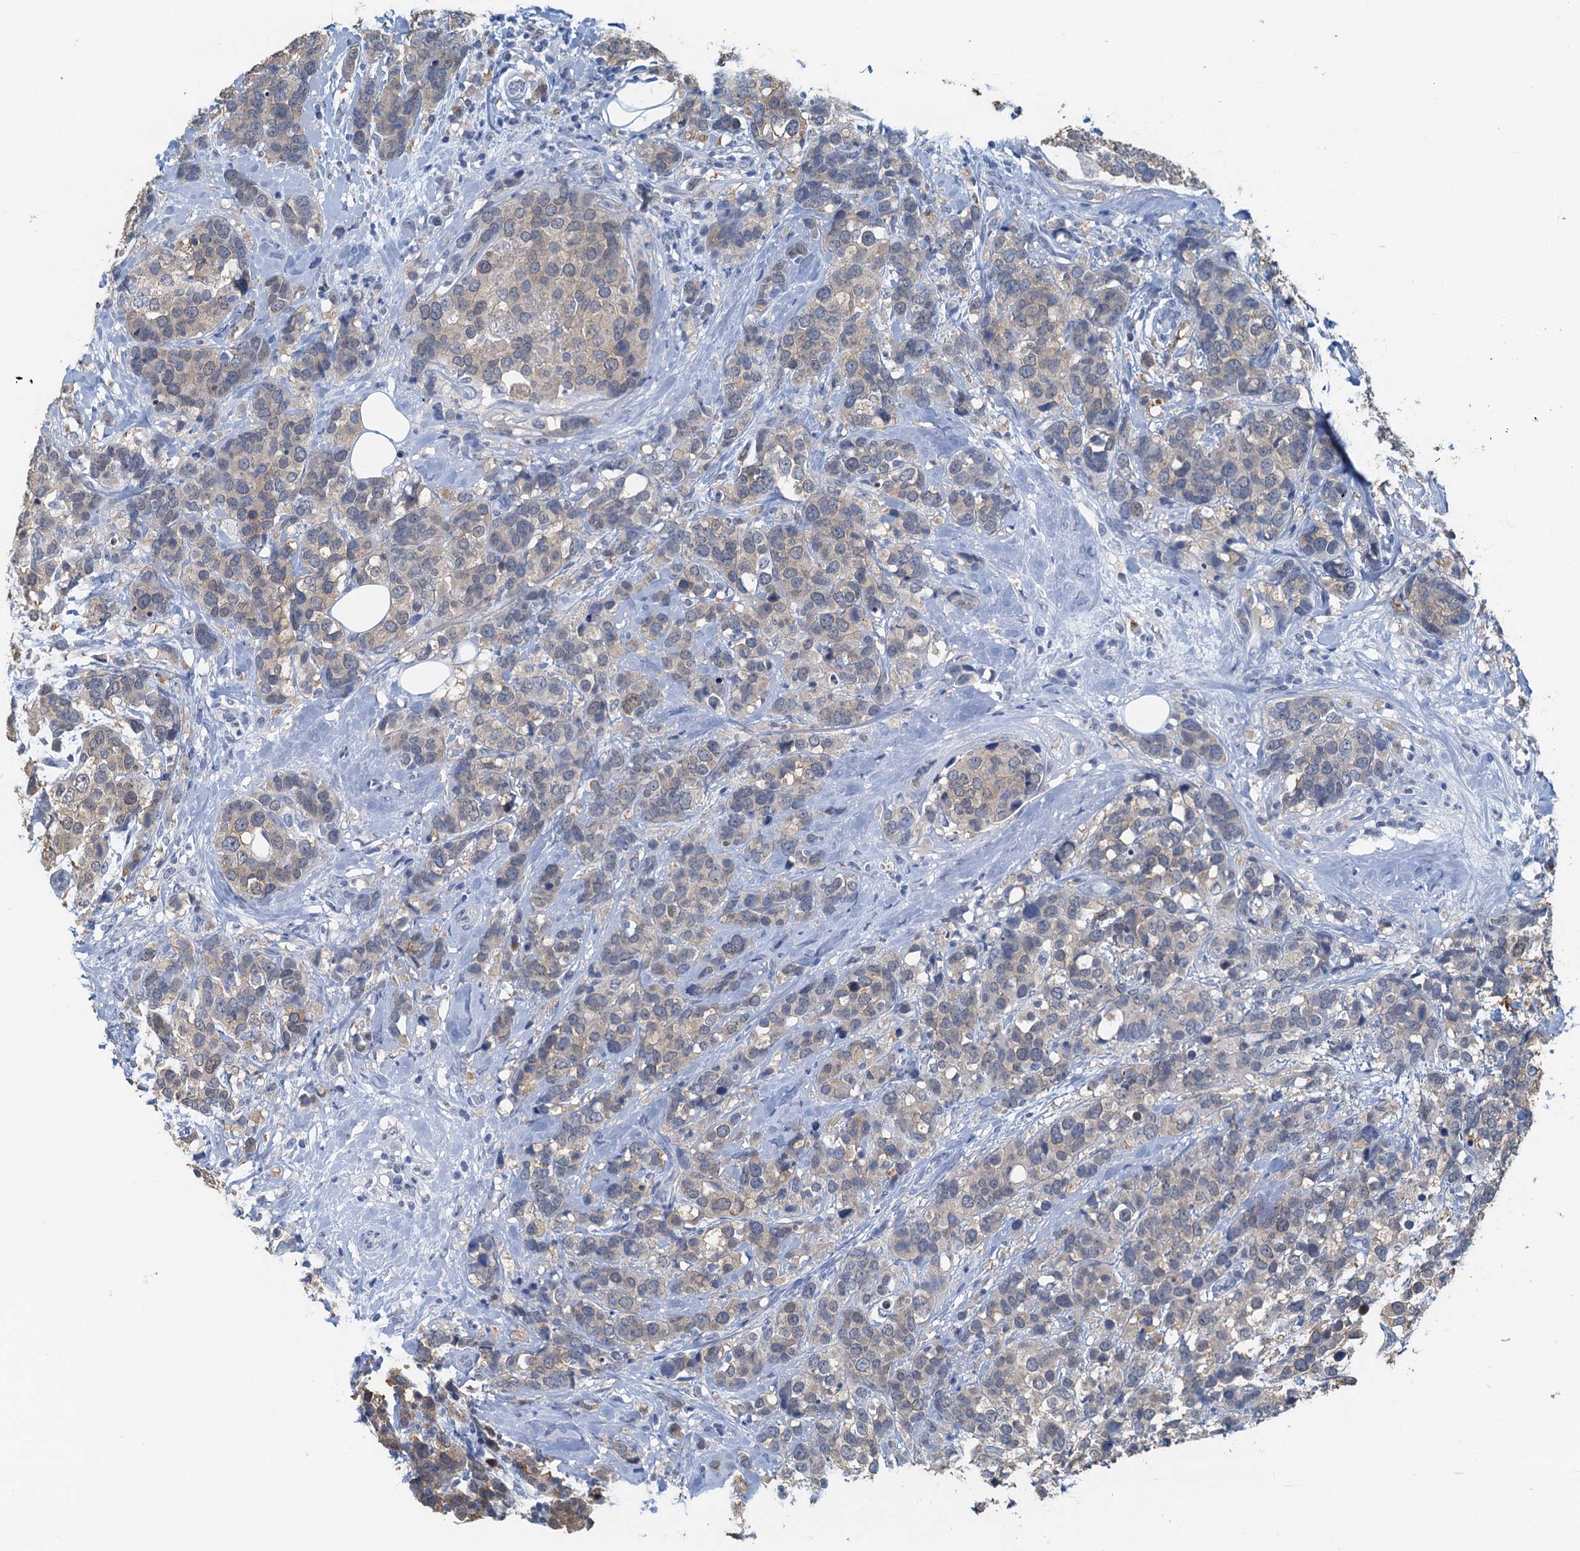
{"staining": {"intensity": "weak", "quantity": "<25%", "location": "cytoplasmic/membranous"}, "tissue": "breast cancer", "cell_type": "Tumor cells", "image_type": "cancer", "snomed": [{"axis": "morphology", "description": "Lobular carcinoma"}, {"axis": "topography", "description": "Breast"}], "caption": "The IHC histopathology image has no significant staining in tumor cells of lobular carcinoma (breast) tissue.", "gene": "AHCY", "patient": {"sex": "female", "age": 59}}